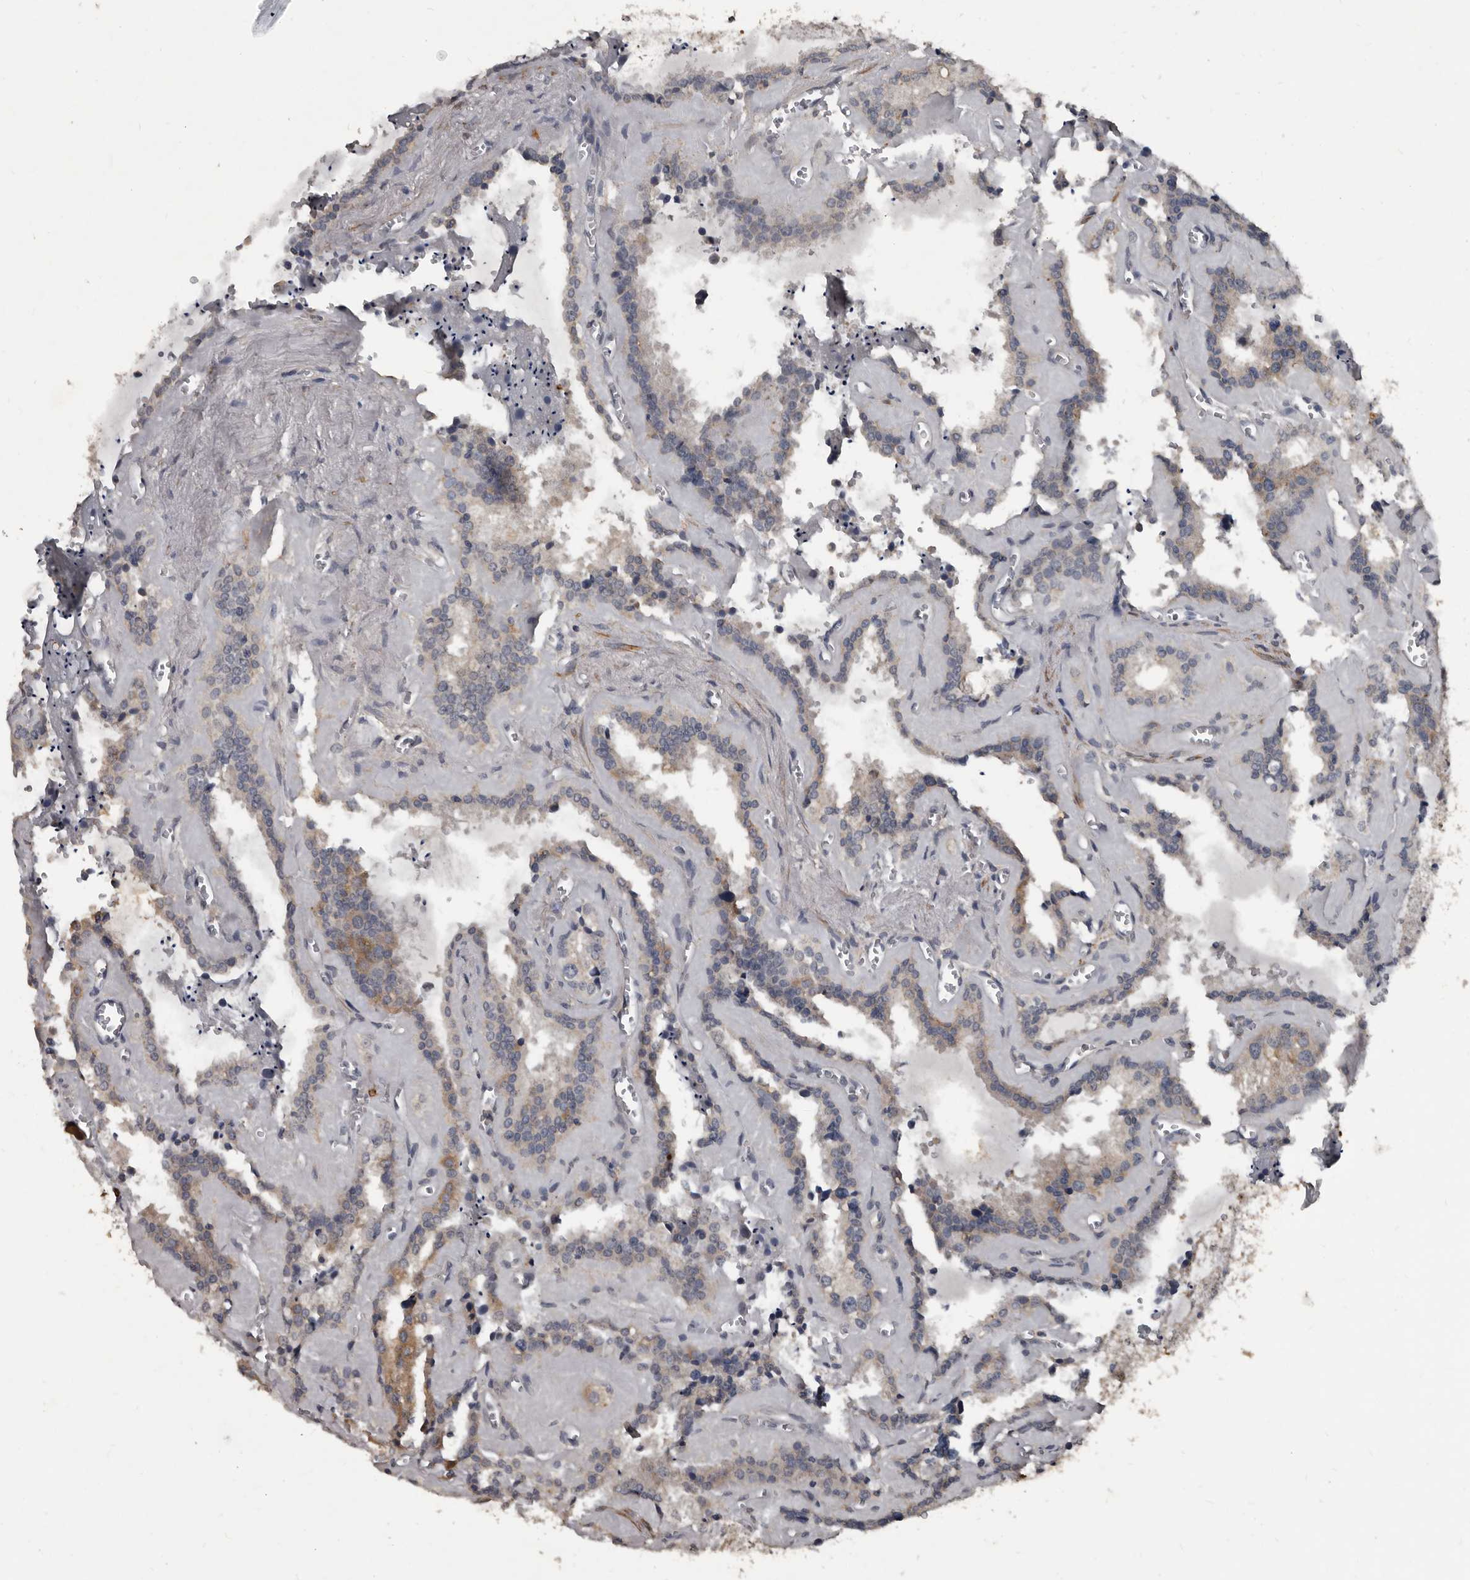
{"staining": {"intensity": "weak", "quantity": "25%-75%", "location": "cytoplasmic/membranous"}, "tissue": "seminal vesicle", "cell_type": "Glandular cells", "image_type": "normal", "snomed": [{"axis": "morphology", "description": "Normal tissue, NOS"}, {"axis": "topography", "description": "Prostate"}, {"axis": "topography", "description": "Seminal veicle"}], "caption": "Immunohistochemistry (IHC) histopathology image of benign seminal vesicle: seminal vesicle stained using immunohistochemistry demonstrates low levels of weak protein expression localized specifically in the cytoplasmic/membranous of glandular cells, appearing as a cytoplasmic/membranous brown color.", "gene": "GREB1", "patient": {"sex": "male", "age": 59}}